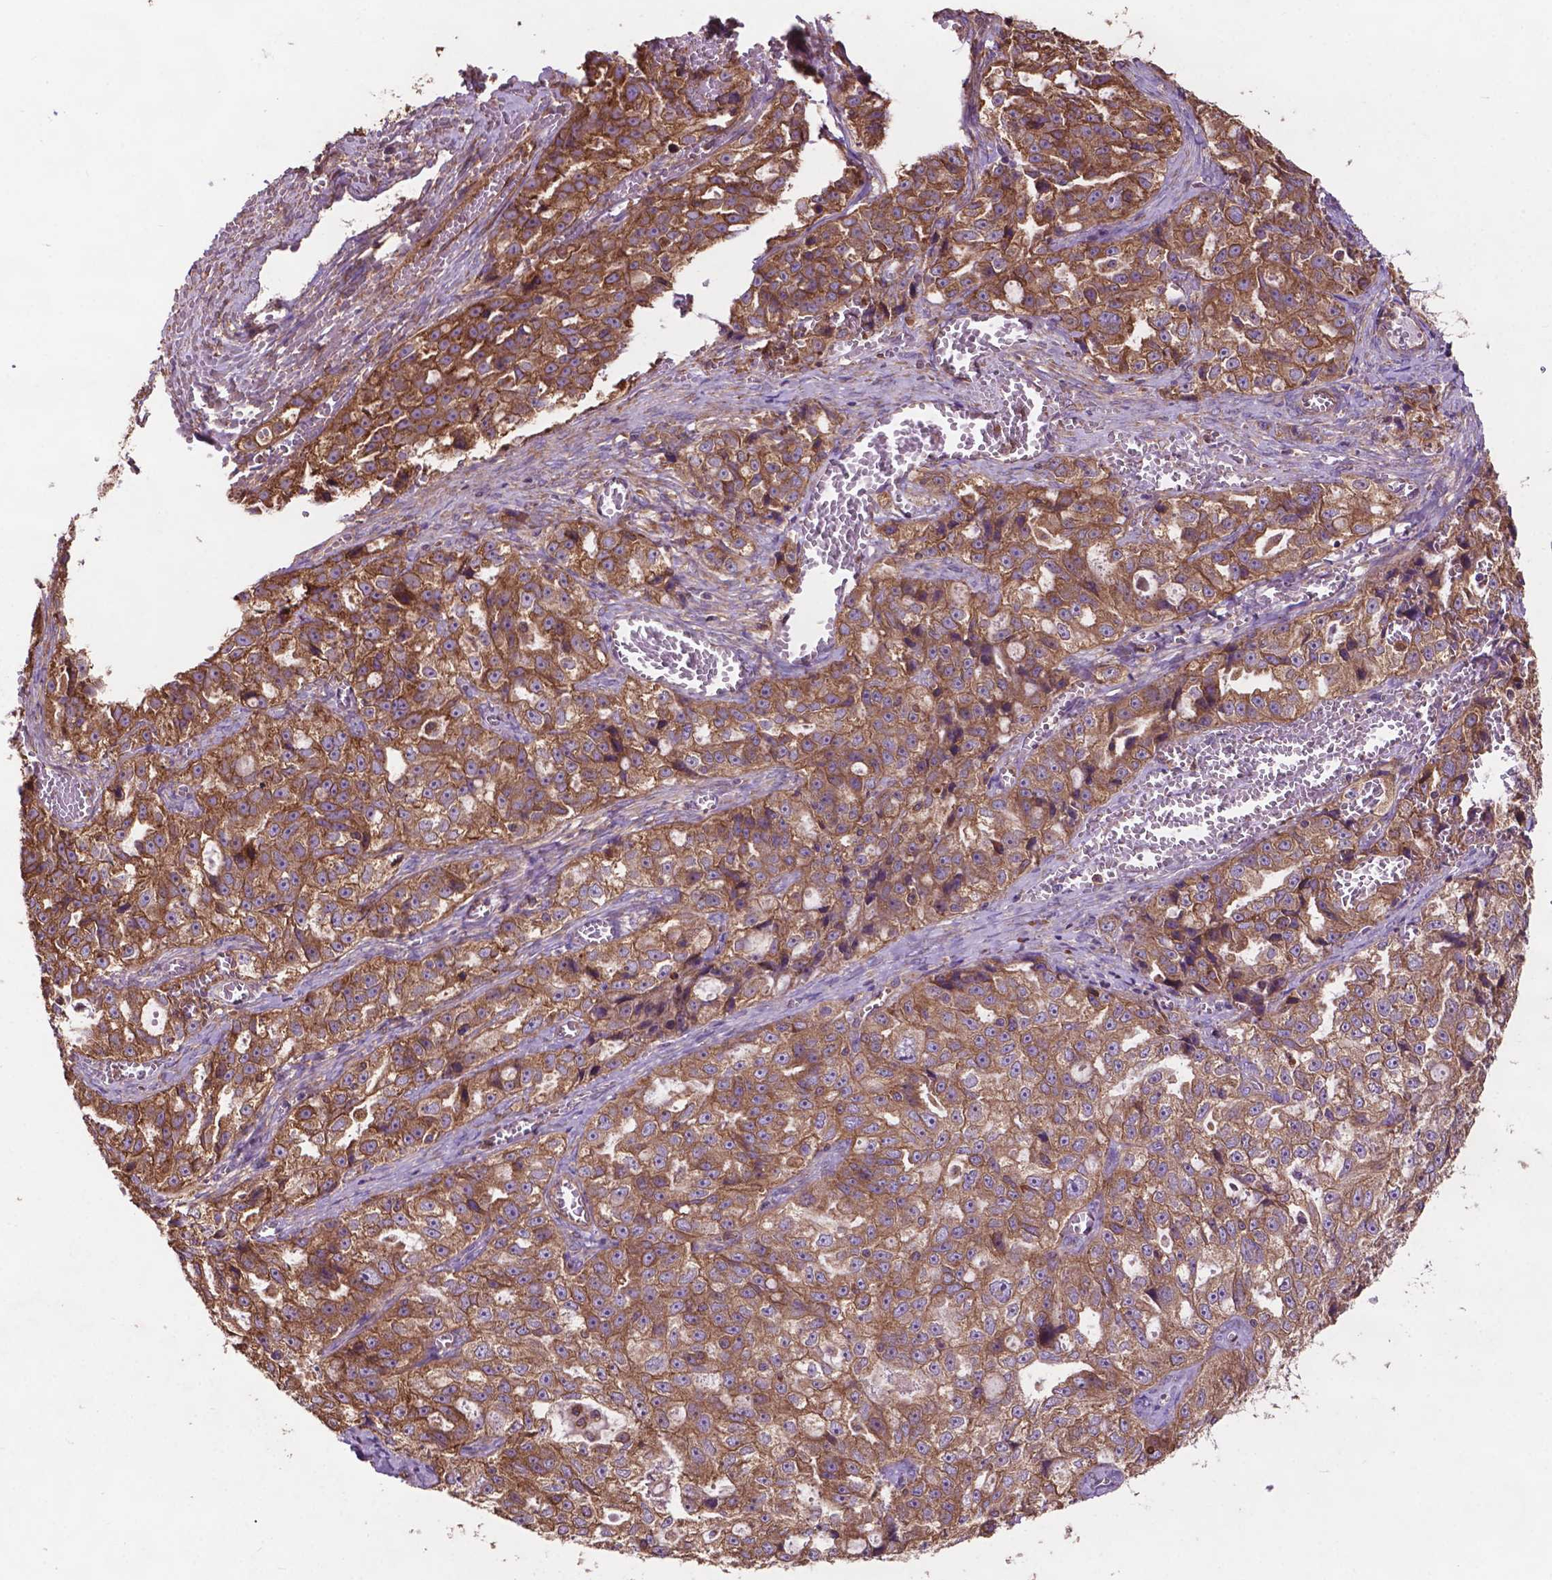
{"staining": {"intensity": "moderate", "quantity": ">75%", "location": "cytoplasmic/membranous"}, "tissue": "ovarian cancer", "cell_type": "Tumor cells", "image_type": "cancer", "snomed": [{"axis": "morphology", "description": "Cystadenocarcinoma, serous, NOS"}, {"axis": "topography", "description": "Ovary"}], "caption": "Immunohistochemical staining of ovarian cancer (serous cystadenocarcinoma) demonstrates medium levels of moderate cytoplasmic/membranous positivity in about >75% of tumor cells.", "gene": "CCDC71L", "patient": {"sex": "female", "age": 51}}